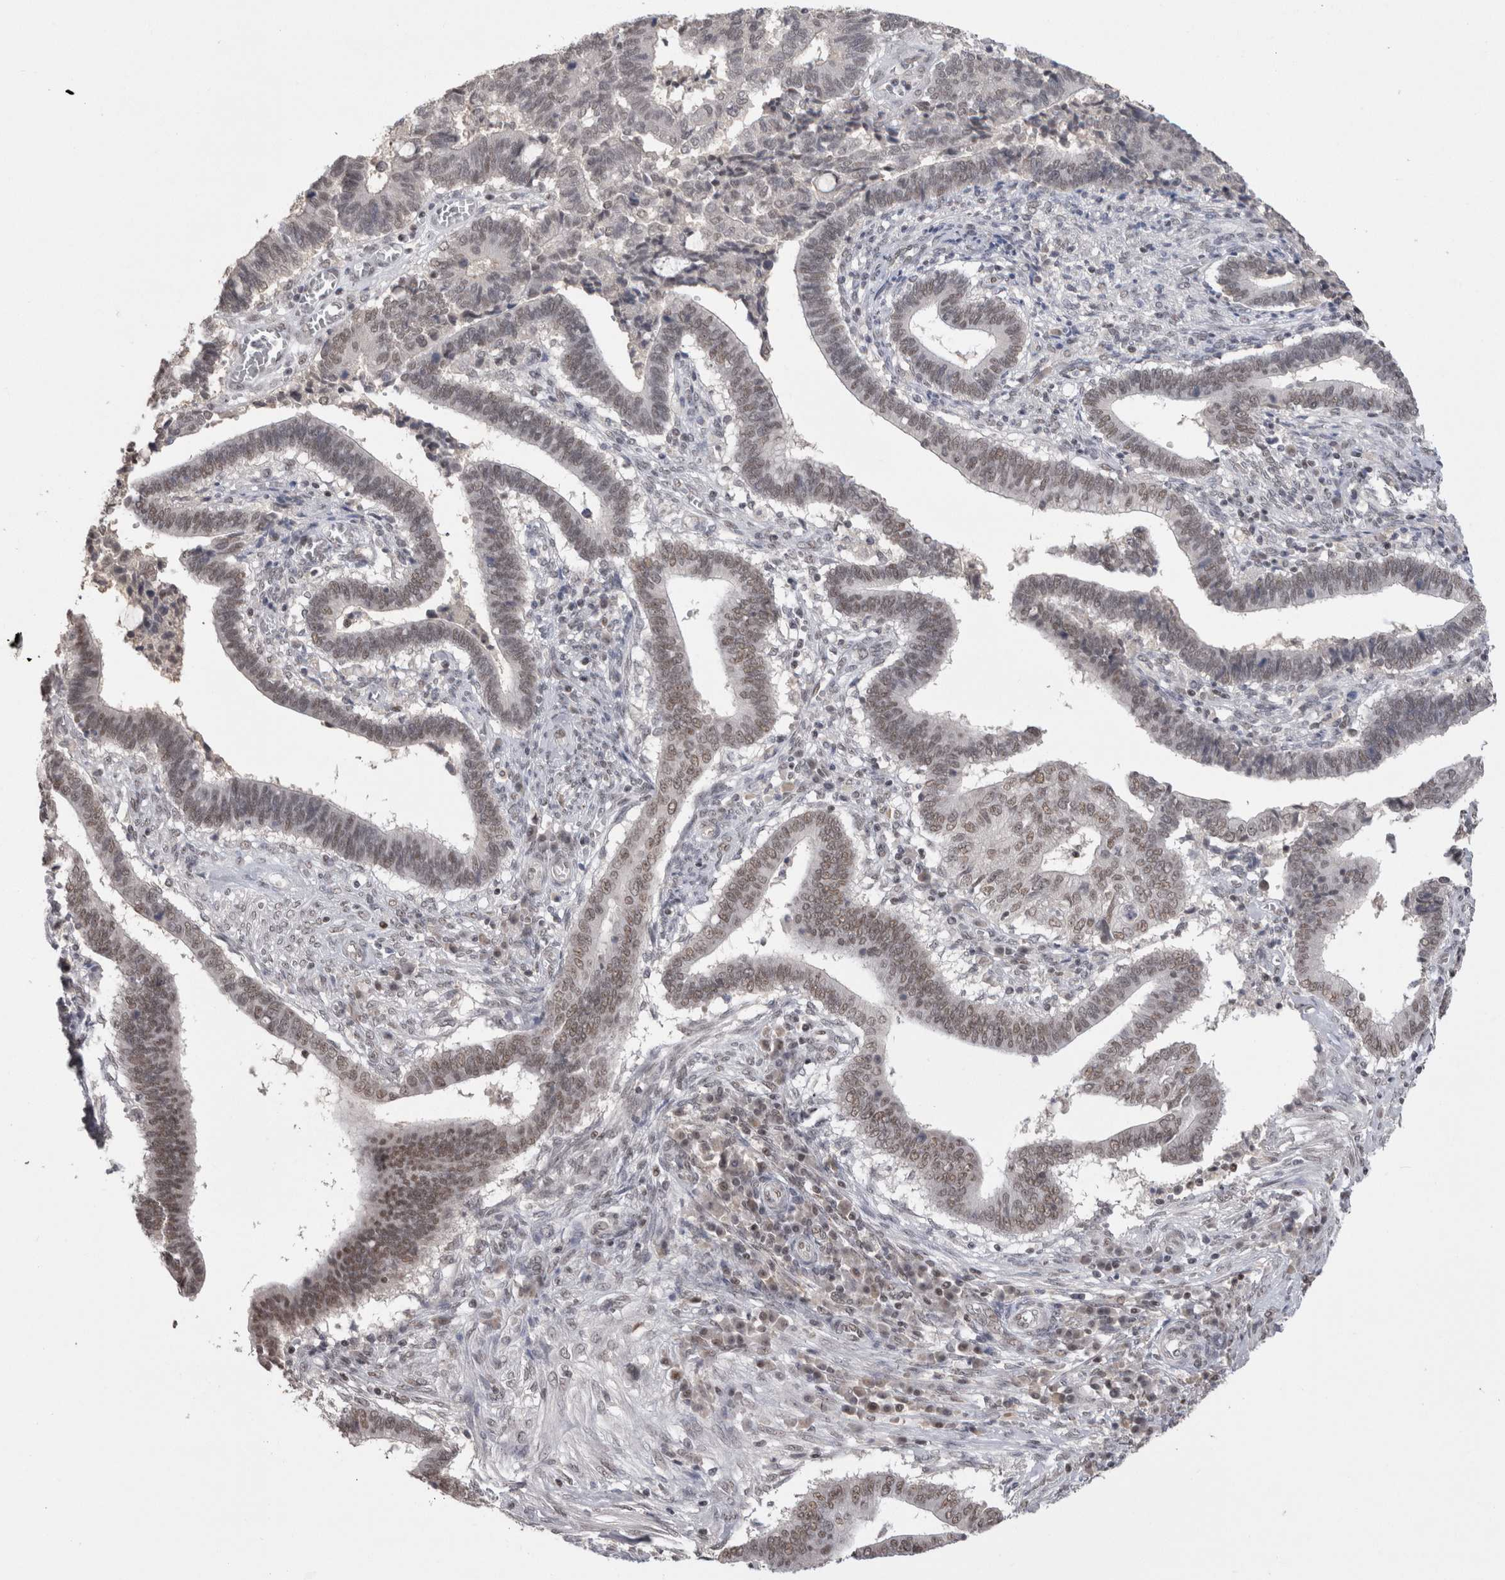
{"staining": {"intensity": "weak", "quantity": "25%-75%", "location": "nuclear"}, "tissue": "cervical cancer", "cell_type": "Tumor cells", "image_type": "cancer", "snomed": [{"axis": "morphology", "description": "Adenocarcinoma, NOS"}, {"axis": "topography", "description": "Cervix"}], "caption": "Human adenocarcinoma (cervical) stained with a protein marker displays weak staining in tumor cells.", "gene": "DAXX", "patient": {"sex": "female", "age": 44}}